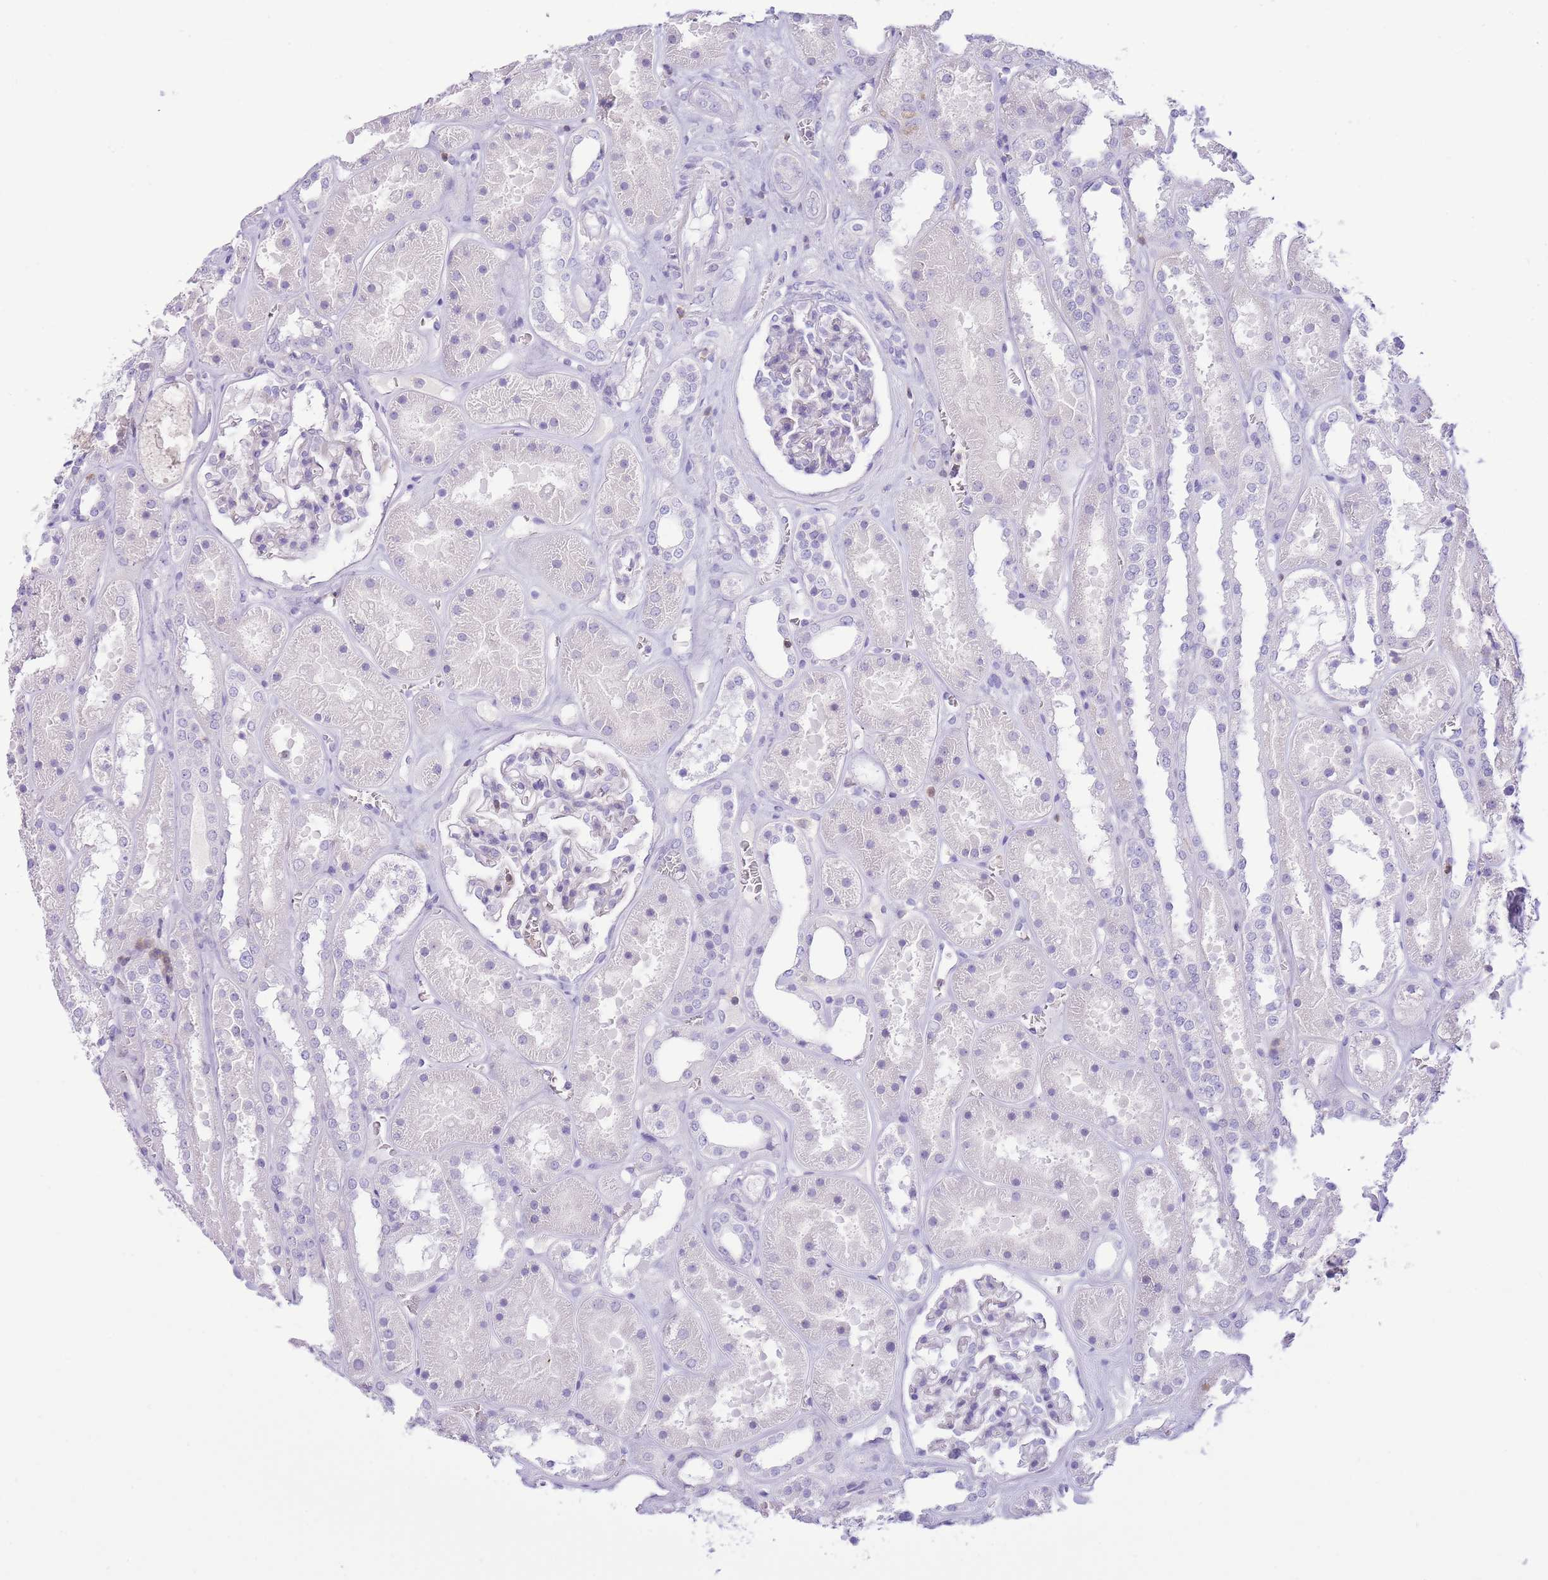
{"staining": {"intensity": "negative", "quantity": "none", "location": "none"}, "tissue": "kidney", "cell_type": "Cells in glomeruli", "image_type": "normal", "snomed": [{"axis": "morphology", "description": "Normal tissue, NOS"}, {"axis": "topography", "description": "Kidney"}], "caption": "Immunohistochemical staining of benign human kidney displays no significant expression in cells in glomeruli.", "gene": "OR4Q3", "patient": {"sex": "female", "age": 41}}